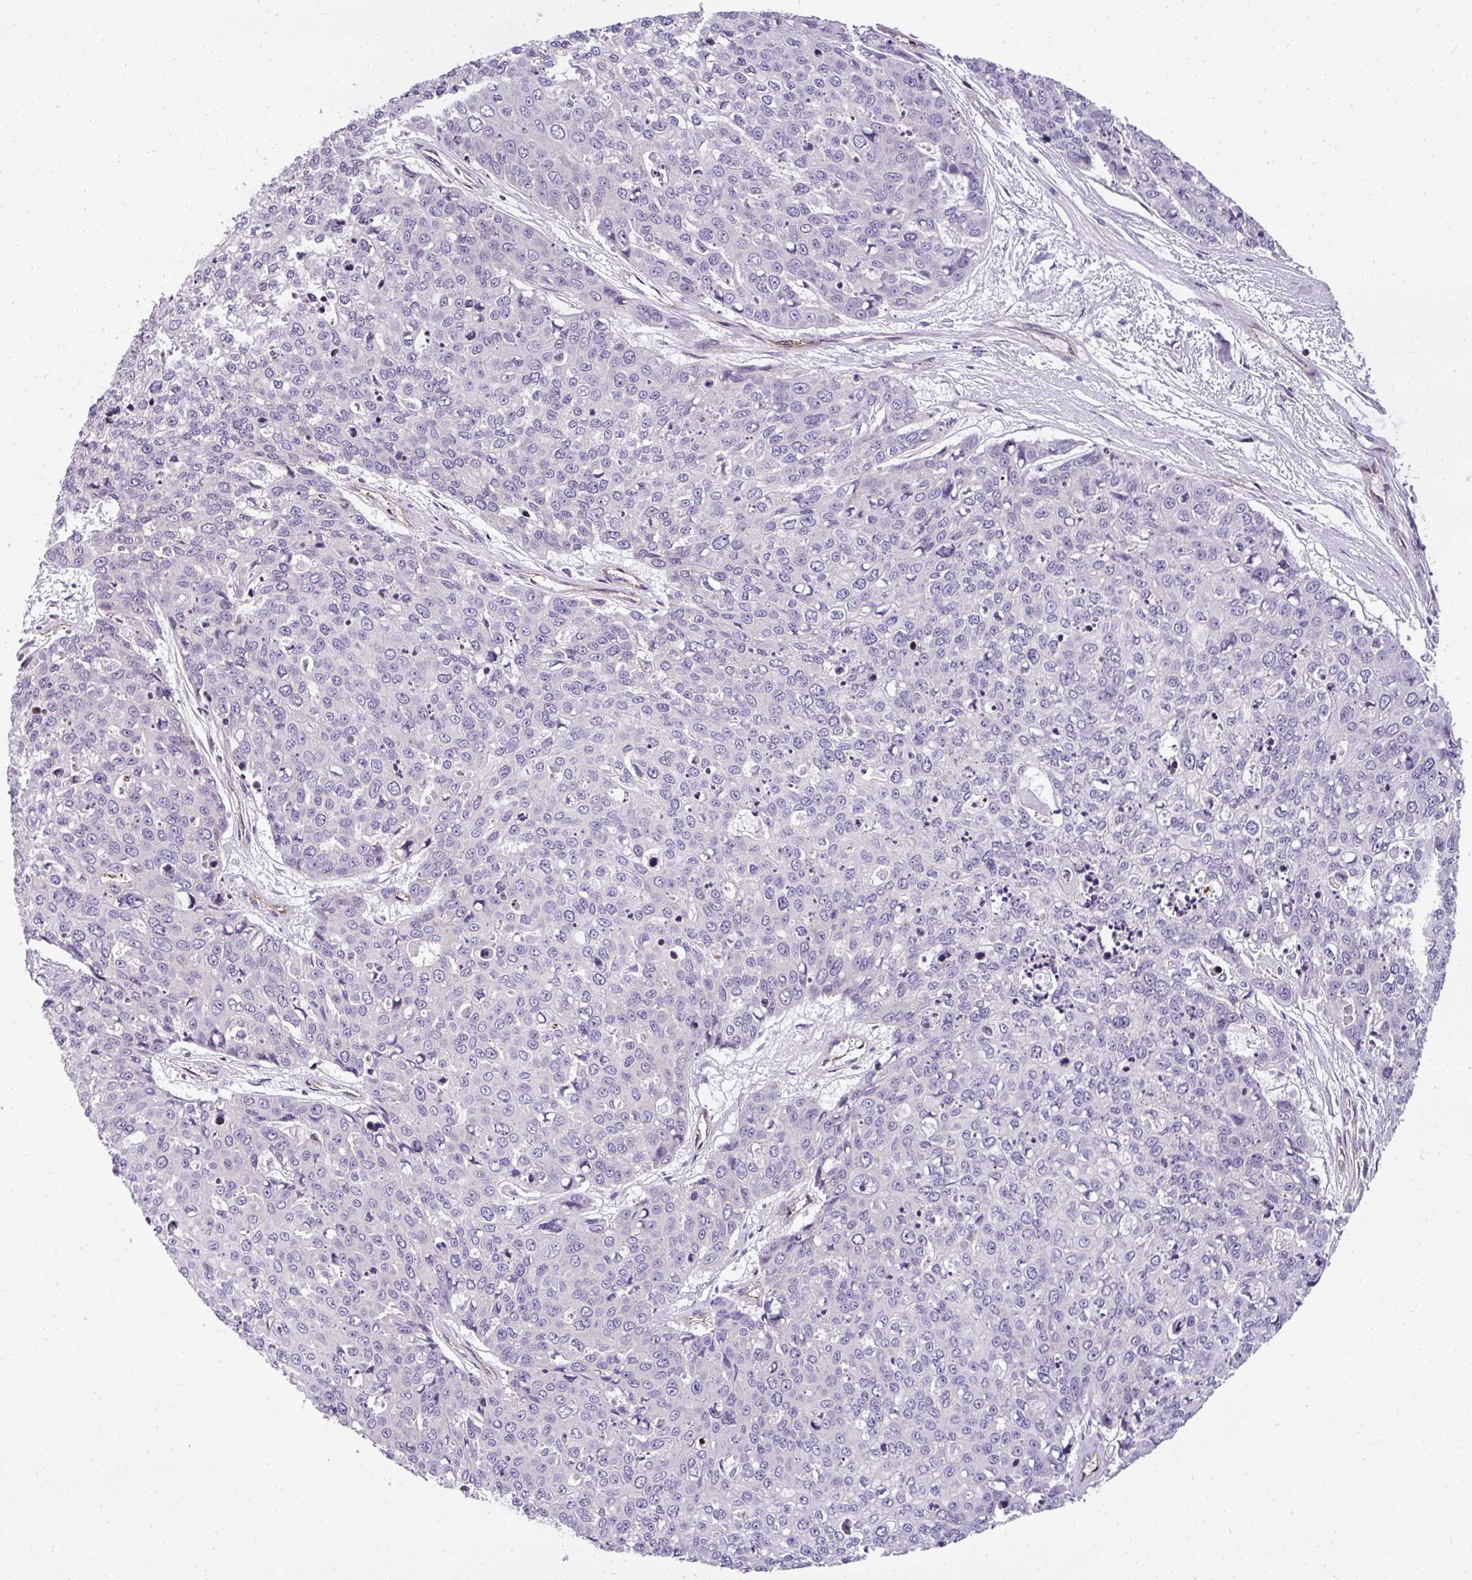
{"staining": {"intensity": "negative", "quantity": "none", "location": "none"}, "tissue": "skin cancer", "cell_type": "Tumor cells", "image_type": "cancer", "snomed": [{"axis": "morphology", "description": "Squamous cell carcinoma, NOS"}, {"axis": "topography", "description": "Skin"}], "caption": "This is a photomicrograph of immunohistochemistry staining of skin squamous cell carcinoma, which shows no staining in tumor cells.", "gene": "OR11H4", "patient": {"sex": "male", "age": 71}}